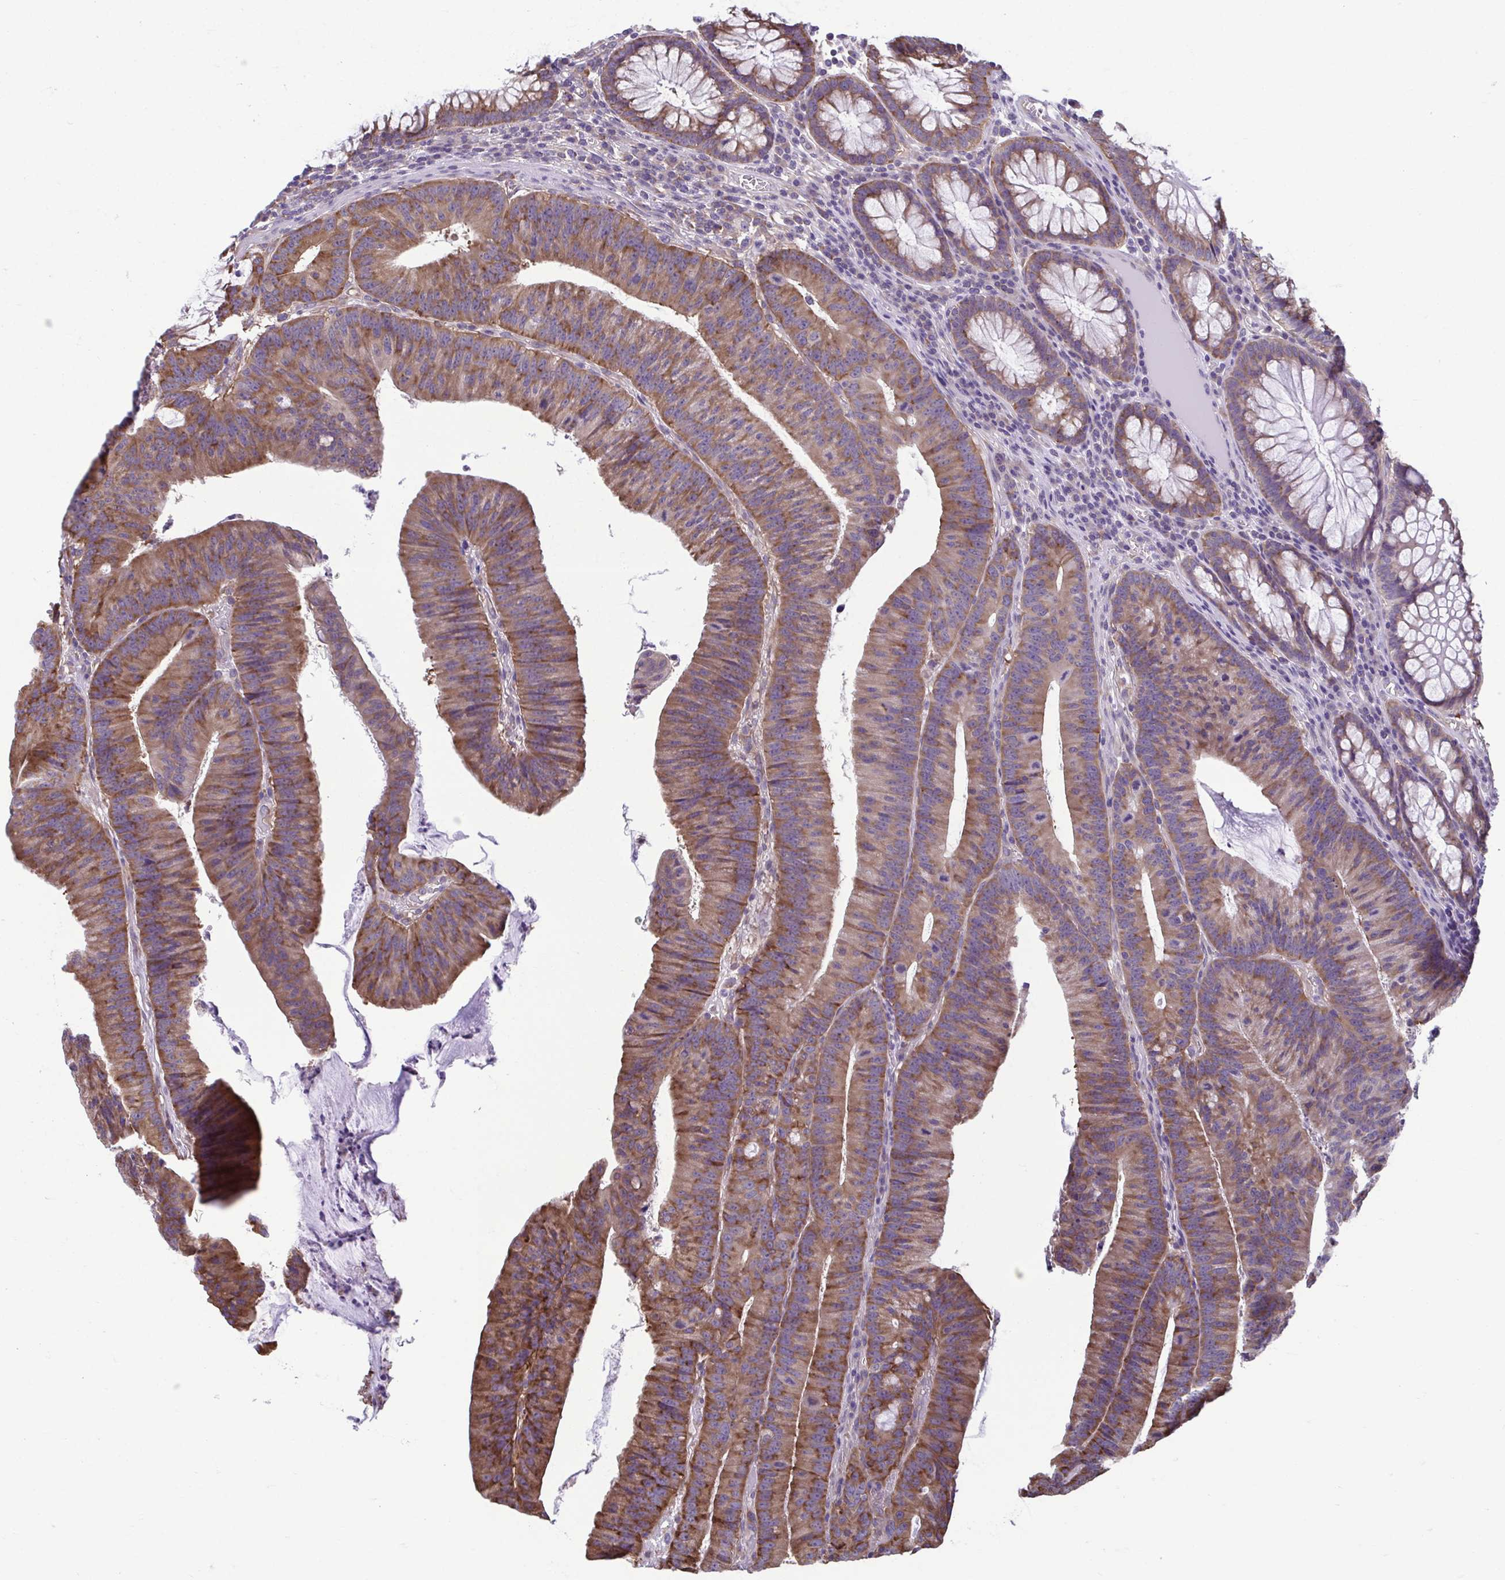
{"staining": {"intensity": "moderate", "quantity": ">75%", "location": "cytoplasmic/membranous"}, "tissue": "colorectal cancer", "cell_type": "Tumor cells", "image_type": "cancer", "snomed": [{"axis": "morphology", "description": "Adenocarcinoma, NOS"}, {"axis": "topography", "description": "Colon"}], "caption": "Colorectal cancer (adenocarcinoma) stained with a protein marker displays moderate staining in tumor cells.", "gene": "TMEM108", "patient": {"sex": "female", "age": 78}}